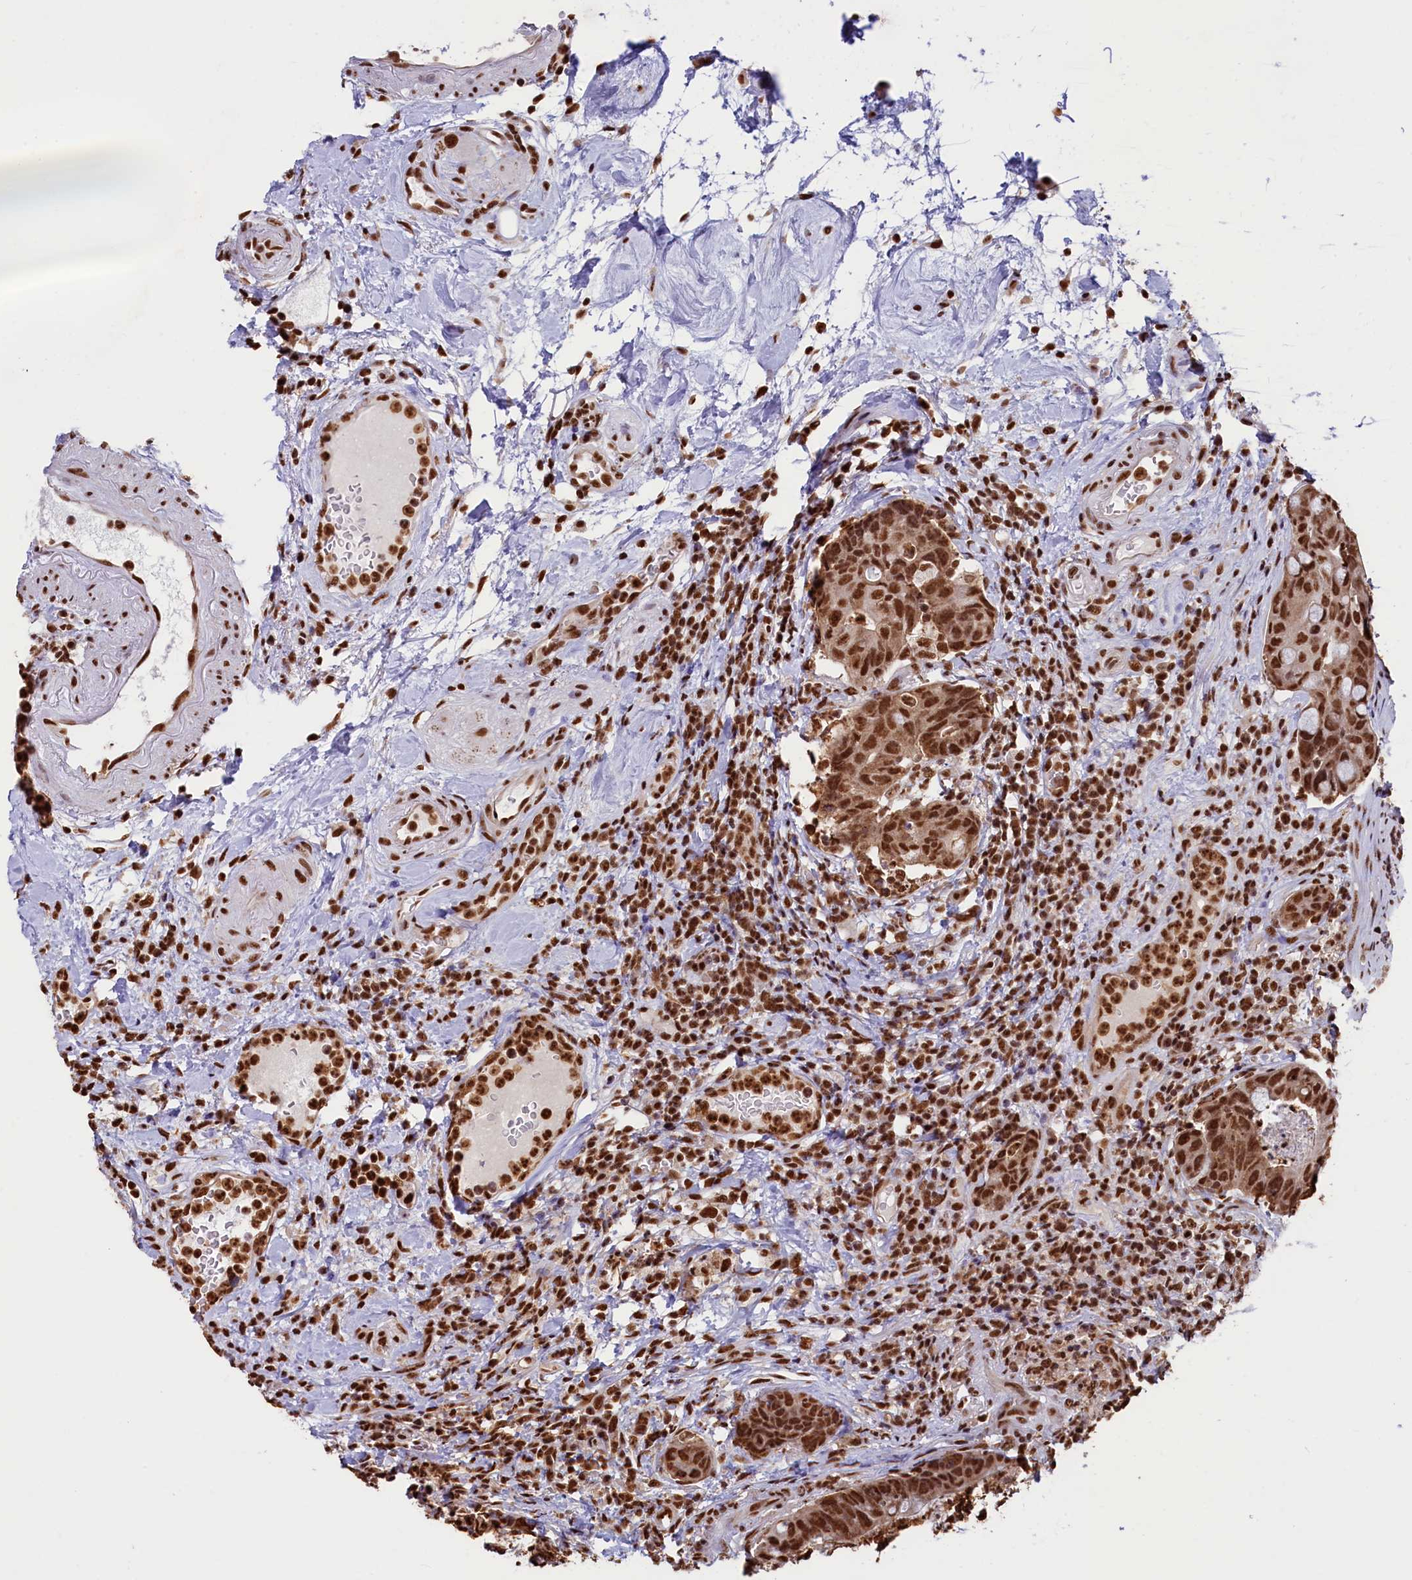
{"staining": {"intensity": "strong", "quantity": ">75%", "location": "nuclear"}, "tissue": "colorectal cancer", "cell_type": "Tumor cells", "image_type": "cancer", "snomed": [{"axis": "morphology", "description": "Adenocarcinoma, NOS"}, {"axis": "topography", "description": "Colon"}], "caption": "Immunohistochemistry photomicrograph of neoplastic tissue: human adenocarcinoma (colorectal) stained using immunohistochemistry shows high levels of strong protein expression localized specifically in the nuclear of tumor cells, appearing as a nuclear brown color.", "gene": "SNRPD2", "patient": {"sex": "female", "age": 82}}